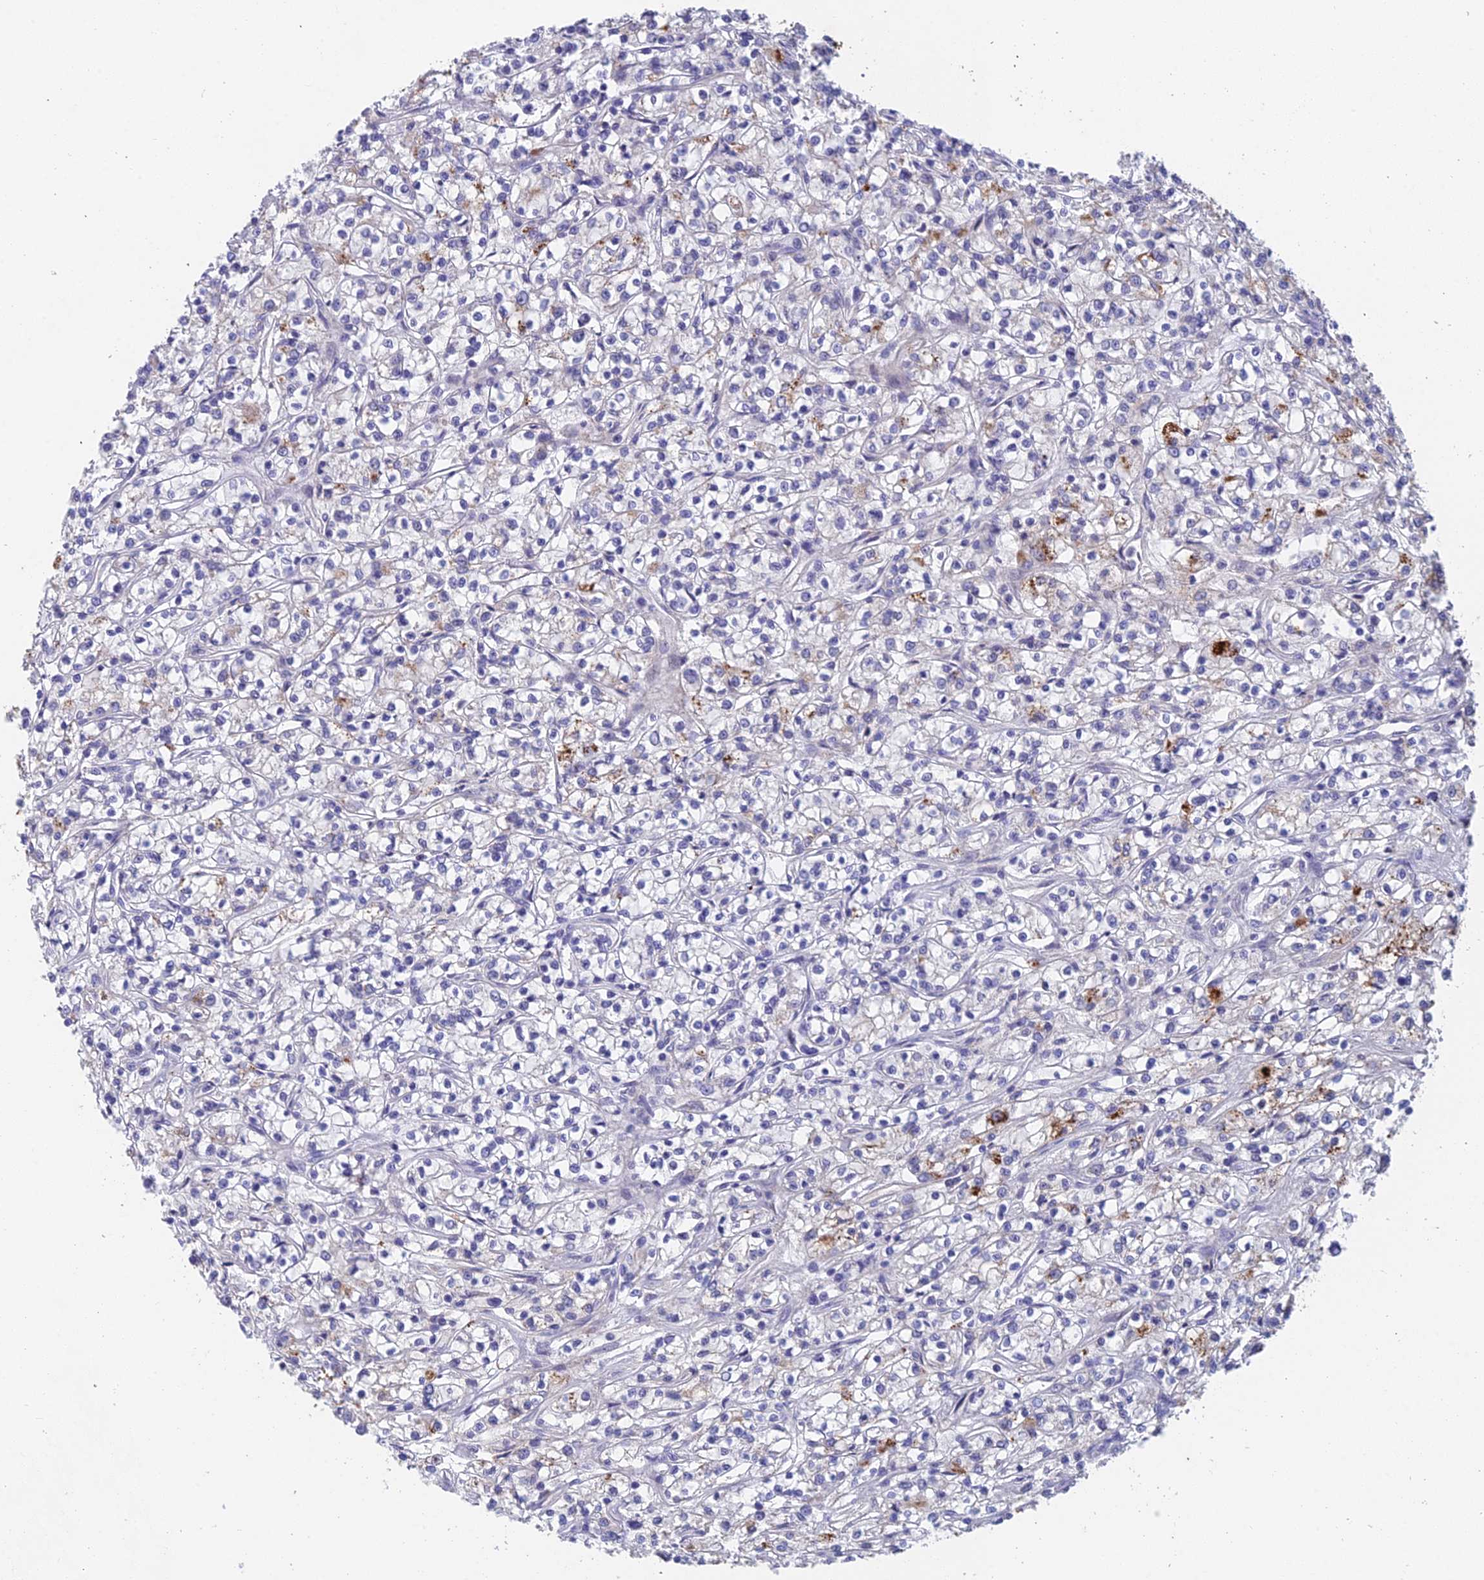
{"staining": {"intensity": "negative", "quantity": "none", "location": "none"}, "tissue": "renal cancer", "cell_type": "Tumor cells", "image_type": "cancer", "snomed": [{"axis": "morphology", "description": "Adenocarcinoma, NOS"}, {"axis": "topography", "description": "Kidney"}], "caption": "DAB immunohistochemical staining of renal cancer exhibits no significant staining in tumor cells.", "gene": "ADAMTS13", "patient": {"sex": "female", "age": 59}}